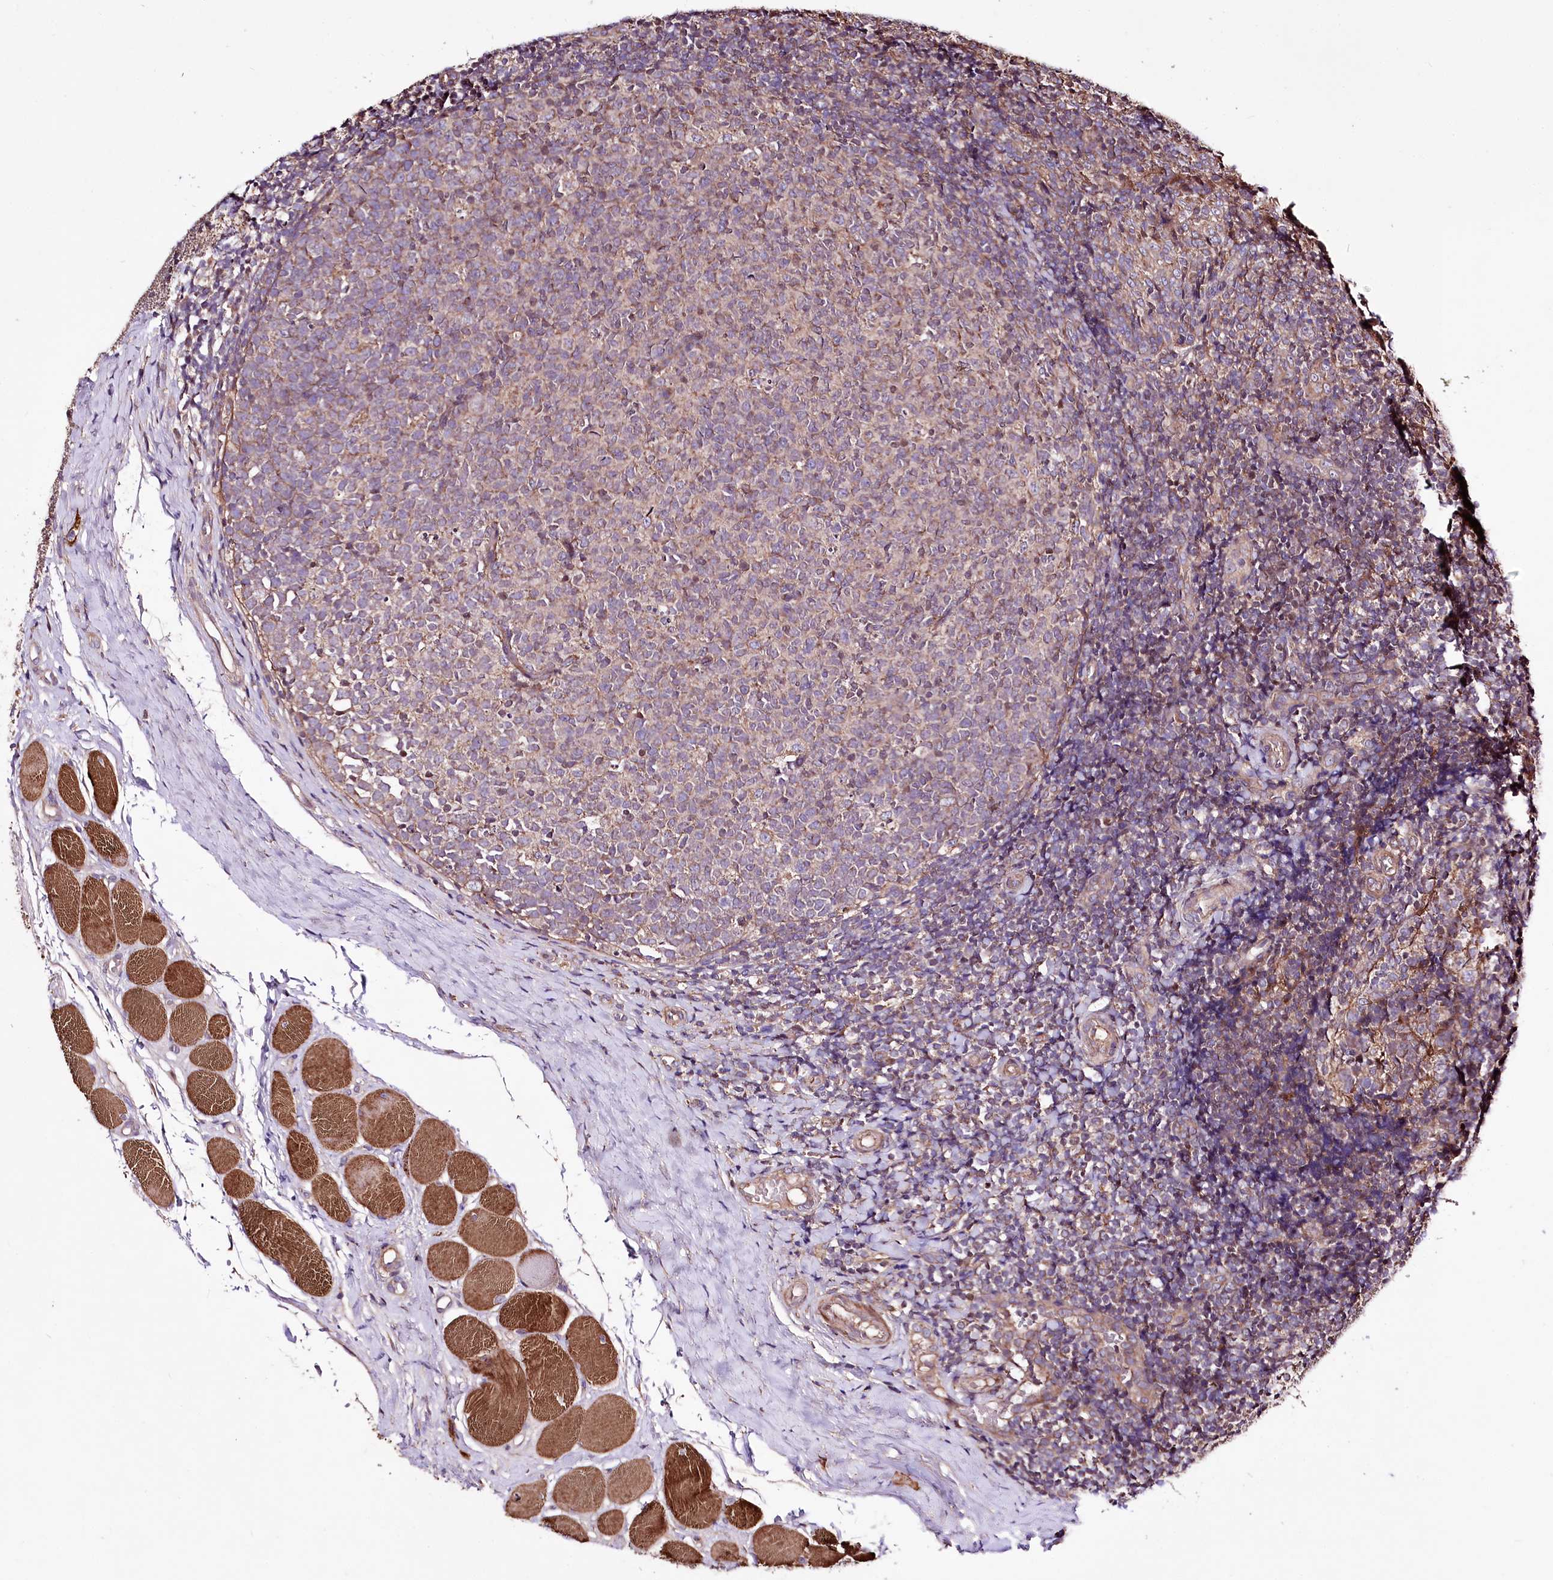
{"staining": {"intensity": "weak", "quantity": "<25%", "location": "cytoplasmic/membranous"}, "tissue": "tonsil", "cell_type": "Germinal center cells", "image_type": "normal", "snomed": [{"axis": "morphology", "description": "Normal tissue, NOS"}, {"axis": "topography", "description": "Tonsil"}], "caption": "Immunohistochemical staining of normal tonsil shows no significant positivity in germinal center cells. The staining is performed using DAB (3,3'-diaminobenzidine) brown chromogen with nuclei counter-stained in using hematoxylin.", "gene": "WWC1", "patient": {"sex": "female", "age": 19}}